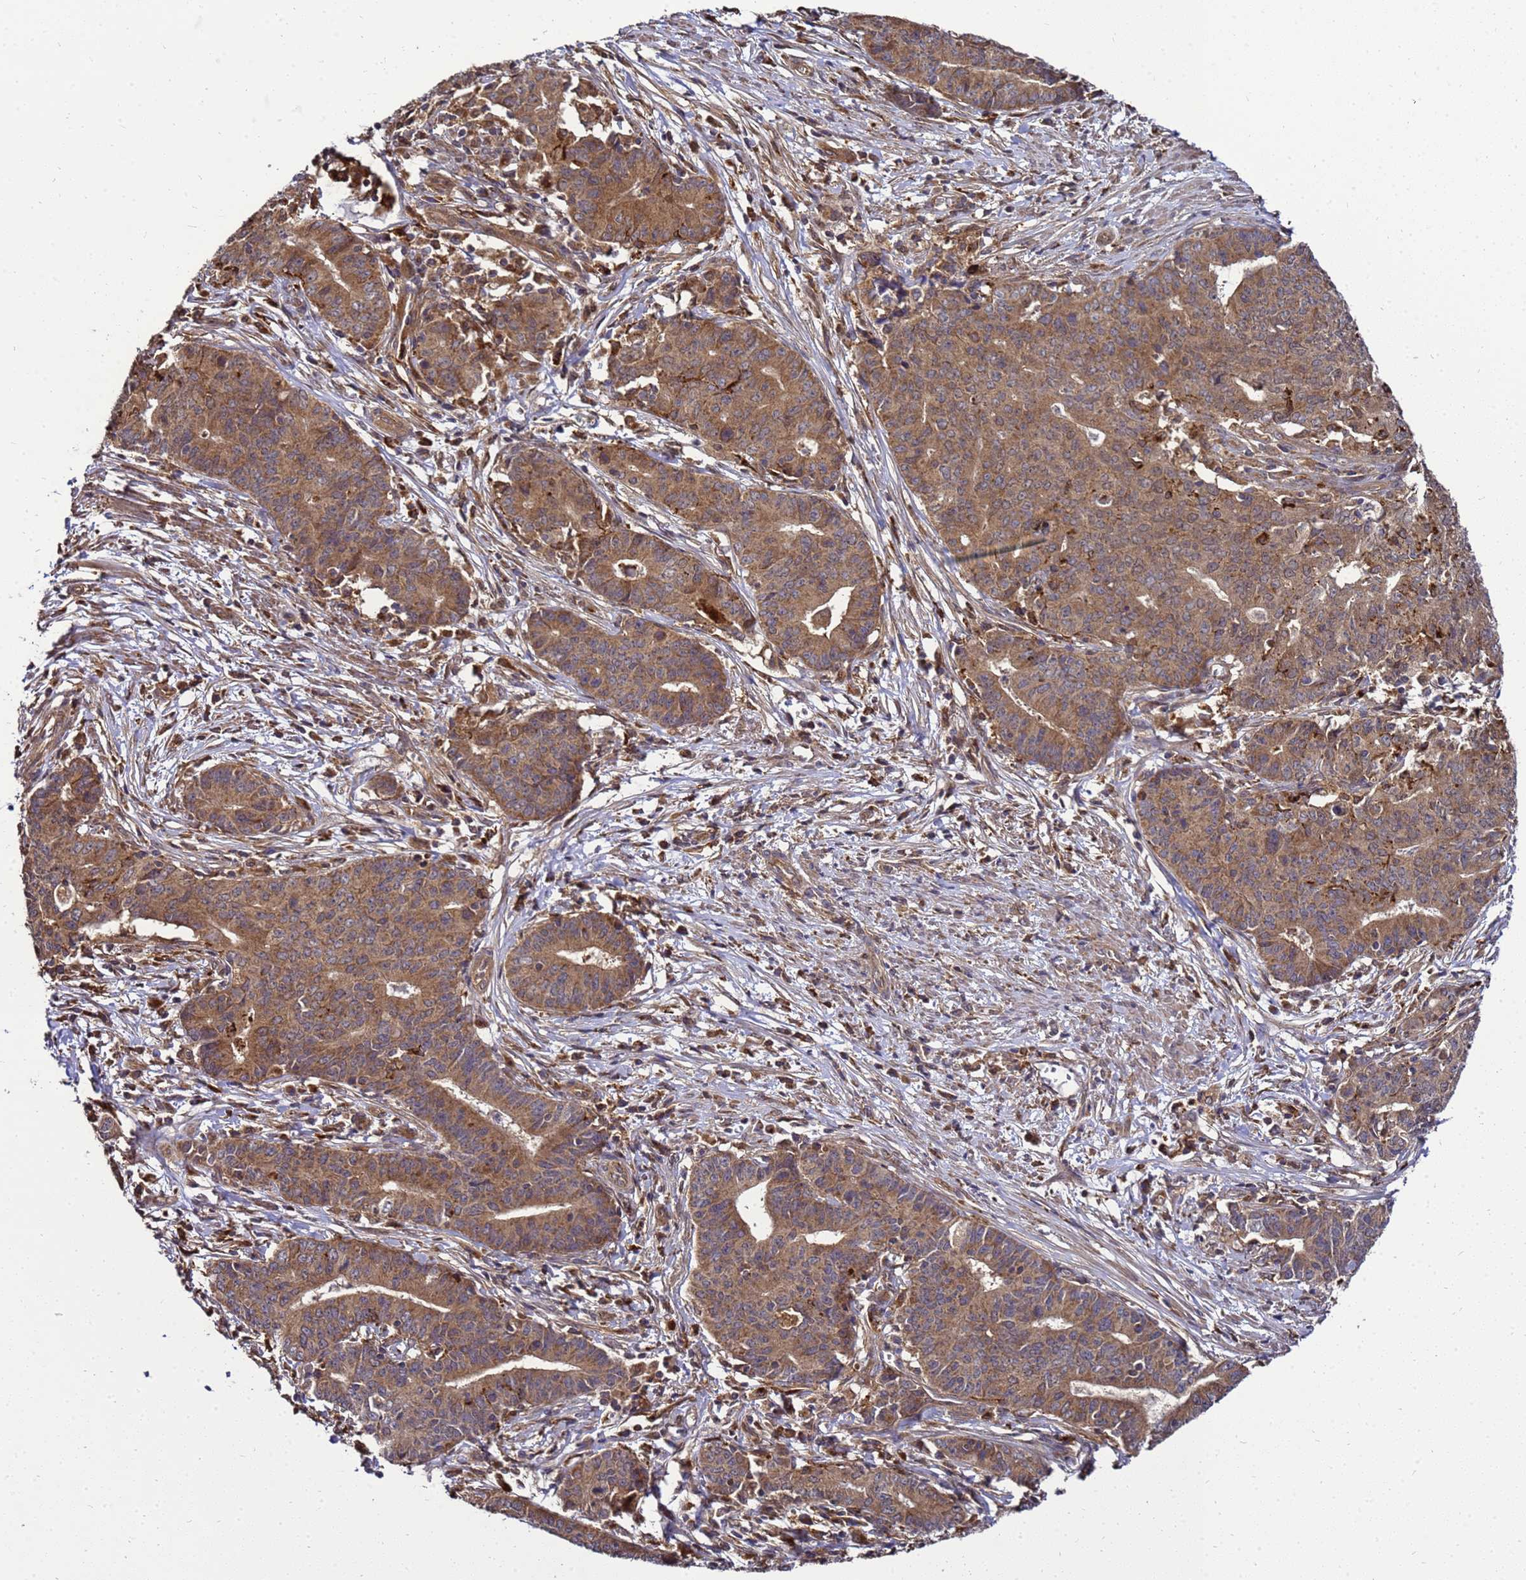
{"staining": {"intensity": "moderate", "quantity": ">75%", "location": "cytoplasmic/membranous"}, "tissue": "endometrial cancer", "cell_type": "Tumor cells", "image_type": "cancer", "snomed": [{"axis": "morphology", "description": "Adenocarcinoma, NOS"}, {"axis": "topography", "description": "Endometrium"}], "caption": "A medium amount of moderate cytoplasmic/membranous staining is appreciated in about >75% of tumor cells in endometrial adenocarcinoma tissue.", "gene": "TRABD", "patient": {"sex": "female", "age": 59}}